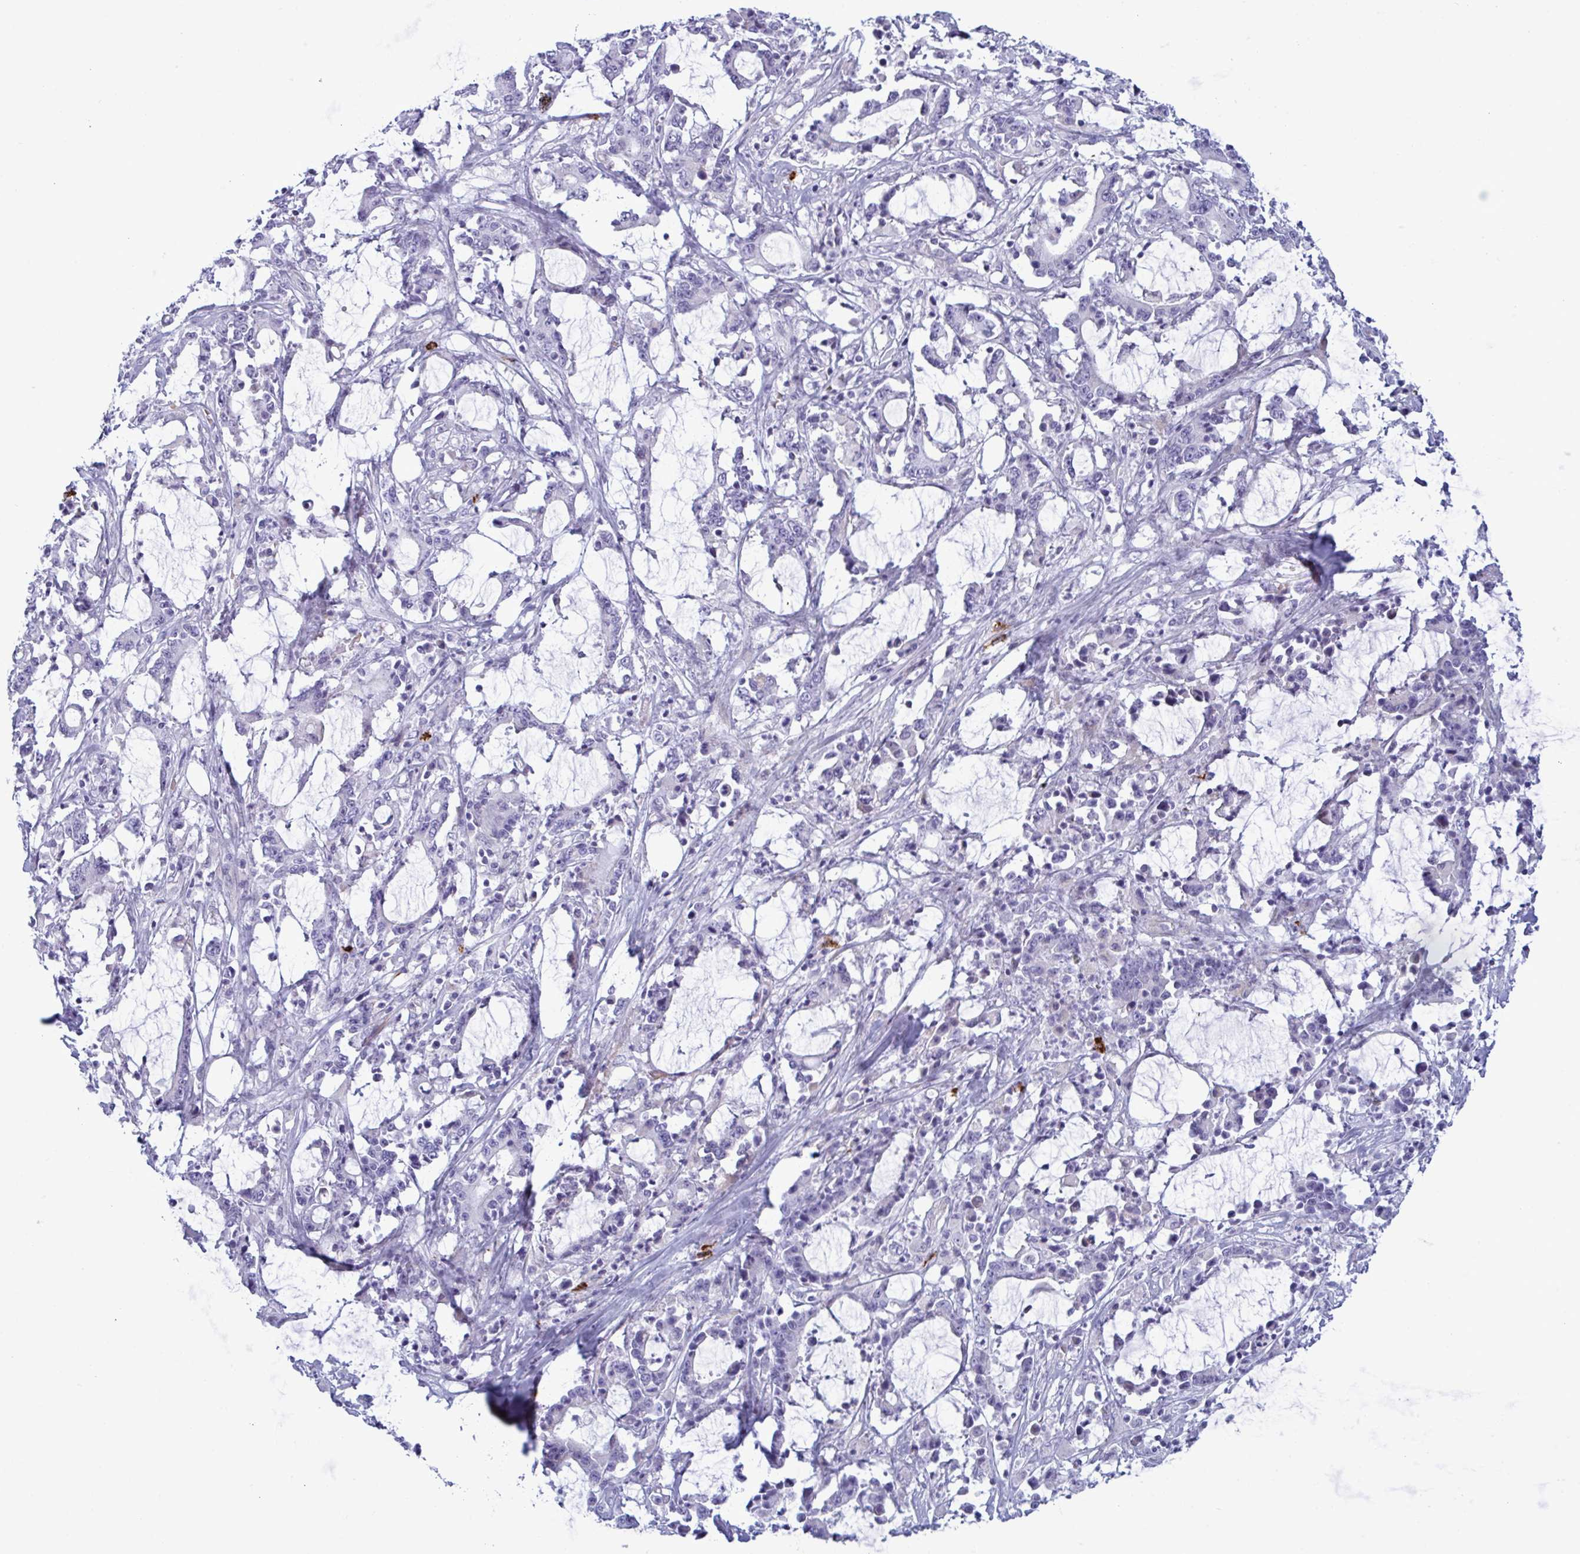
{"staining": {"intensity": "negative", "quantity": "none", "location": "none"}, "tissue": "stomach cancer", "cell_type": "Tumor cells", "image_type": "cancer", "snomed": [{"axis": "morphology", "description": "Adenocarcinoma, NOS"}, {"axis": "topography", "description": "Stomach, upper"}], "caption": "There is no significant staining in tumor cells of adenocarcinoma (stomach).", "gene": "ZNF684", "patient": {"sex": "male", "age": 68}}